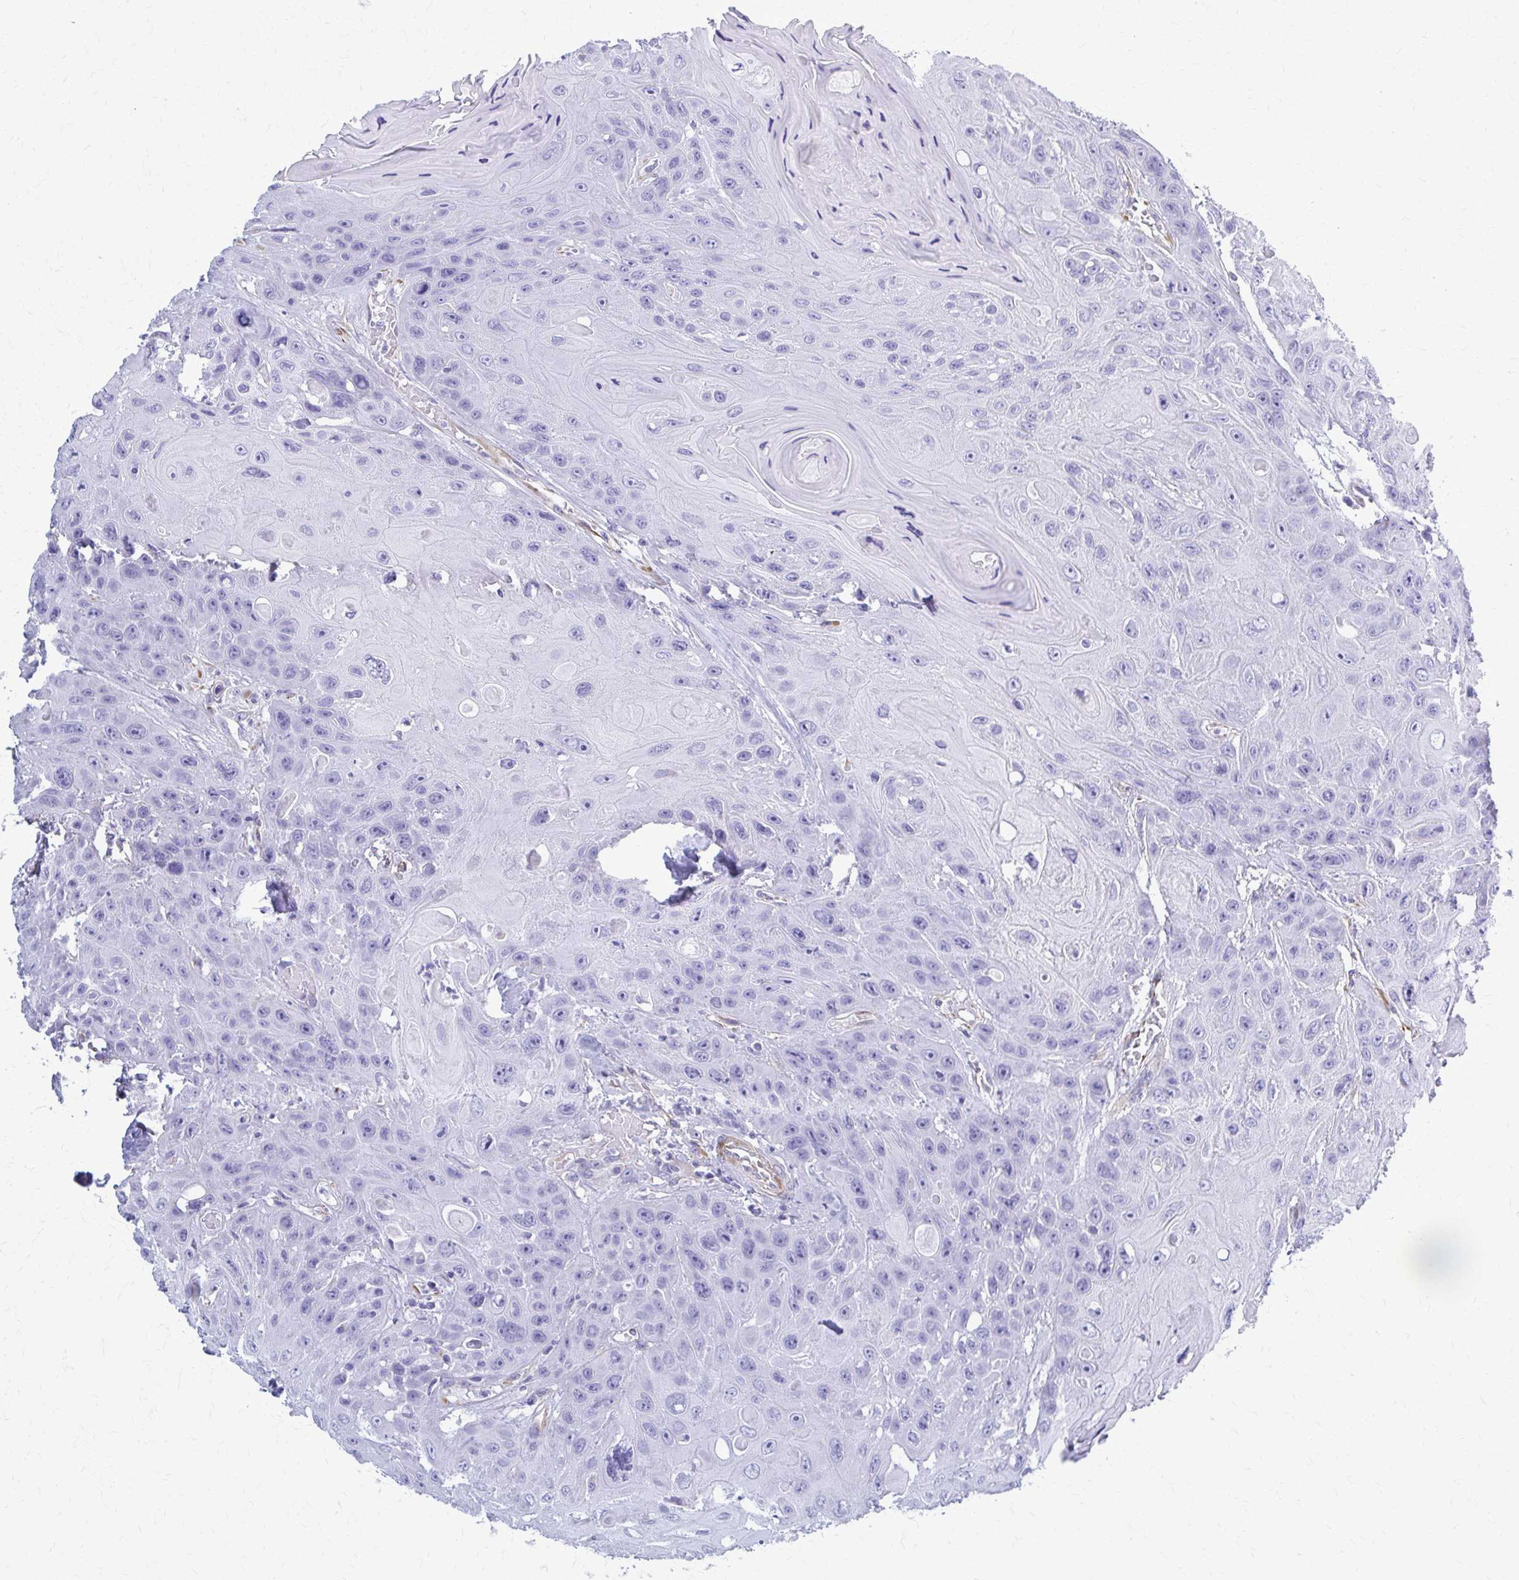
{"staining": {"intensity": "negative", "quantity": "none", "location": "none"}, "tissue": "head and neck cancer", "cell_type": "Tumor cells", "image_type": "cancer", "snomed": [{"axis": "morphology", "description": "Squamous cell carcinoma, NOS"}, {"axis": "topography", "description": "Head-Neck"}], "caption": "This photomicrograph is of squamous cell carcinoma (head and neck) stained with IHC to label a protein in brown with the nuclei are counter-stained blue. There is no expression in tumor cells.", "gene": "GFAP", "patient": {"sex": "female", "age": 59}}